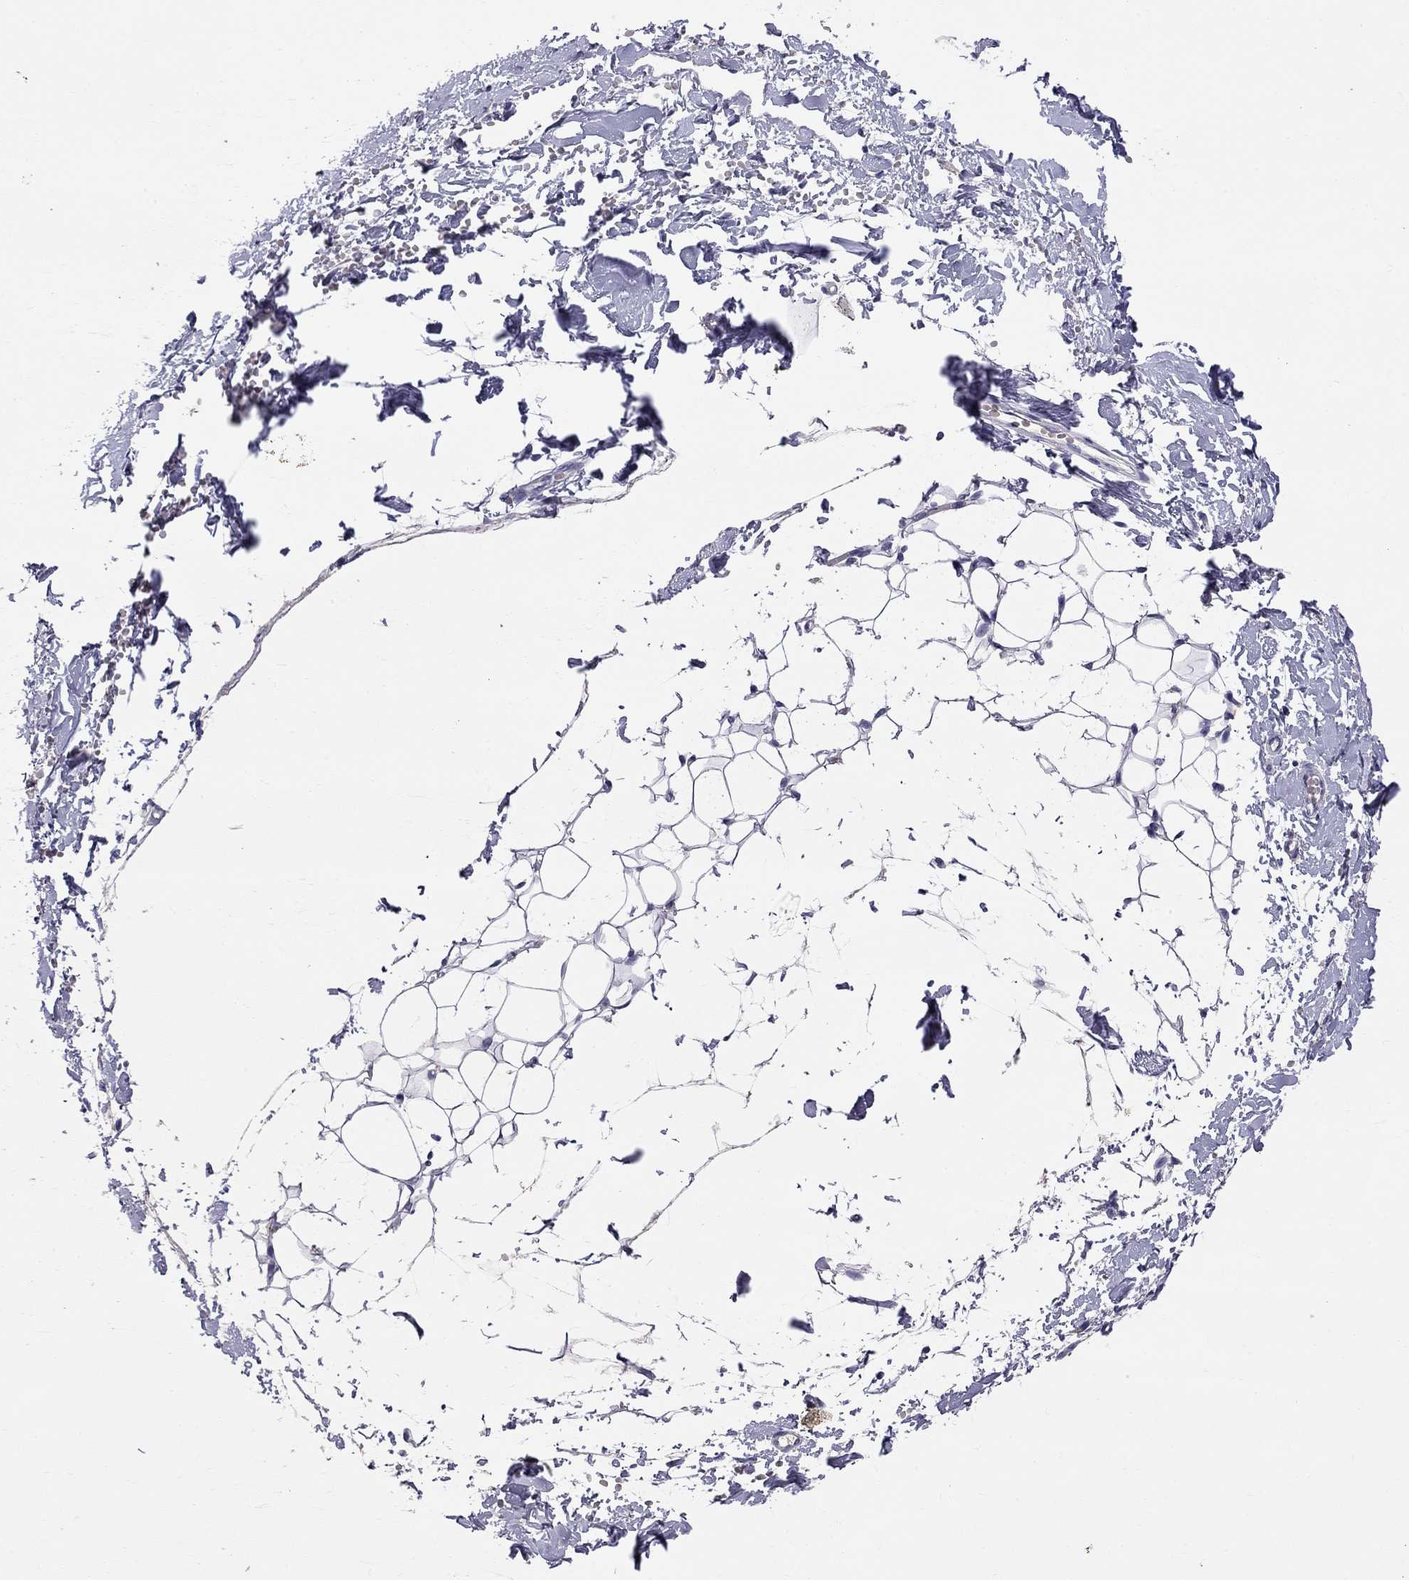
{"staining": {"intensity": "negative", "quantity": "none", "location": "none"}, "tissue": "breast", "cell_type": "Adipocytes", "image_type": "normal", "snomed": [{"axis": "morphology", "description": "Normal tissue, NOS"}, {"axis": "topography", "description": "Breast"}], "caption": "Immunohistochemistry image of normal breast stained for a protein (brown), which shows no positivity in adipocytes.", "gene": "CFAP91", "patient": {"sex": "female", "age": 37}}